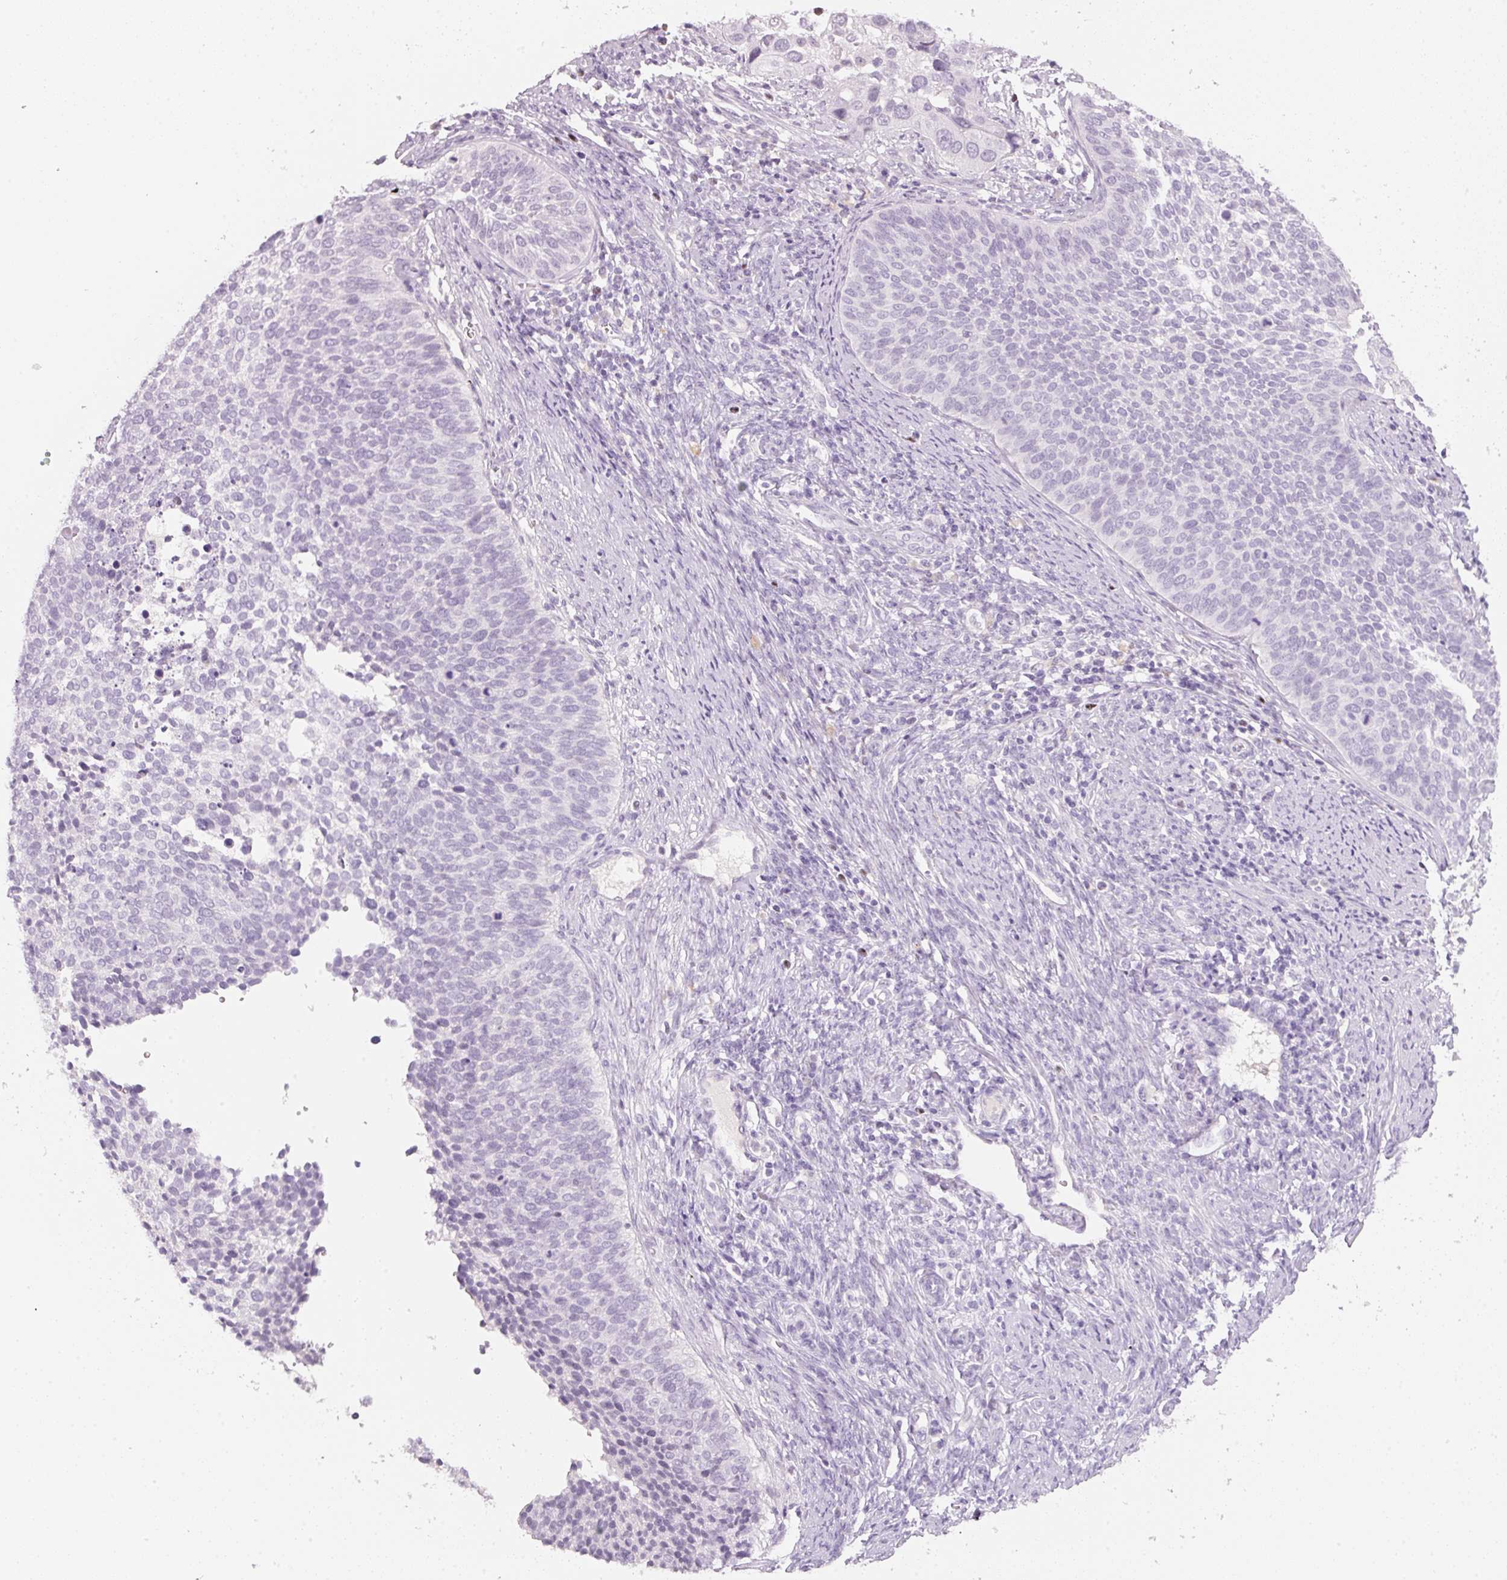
{"staining": {"intensity": "negative", "quantity": "none", "location": "none"}, "tissue": "cervical cancer", "cell_type": "Tumor cells", "image_type": "cancer", "snomed": [{"axis": "morphology", "description": "Squamous cell carcinoma, NOS"}, {"axis": "topography", "description": "Cervix"}], "caption": "Tumor cells are negative for brown protein staining in cervical cancer (squamous cell carcinoma). The staining was performed using DAB (3,3'-diaminobenzidine) to visualize the protein expression in brown, while the nuclei were stained in blue with hematoxylin (Magnification: 20x).", "gene": "ENSG00000206549", "patient": {"sex": "female", "age": 34}}